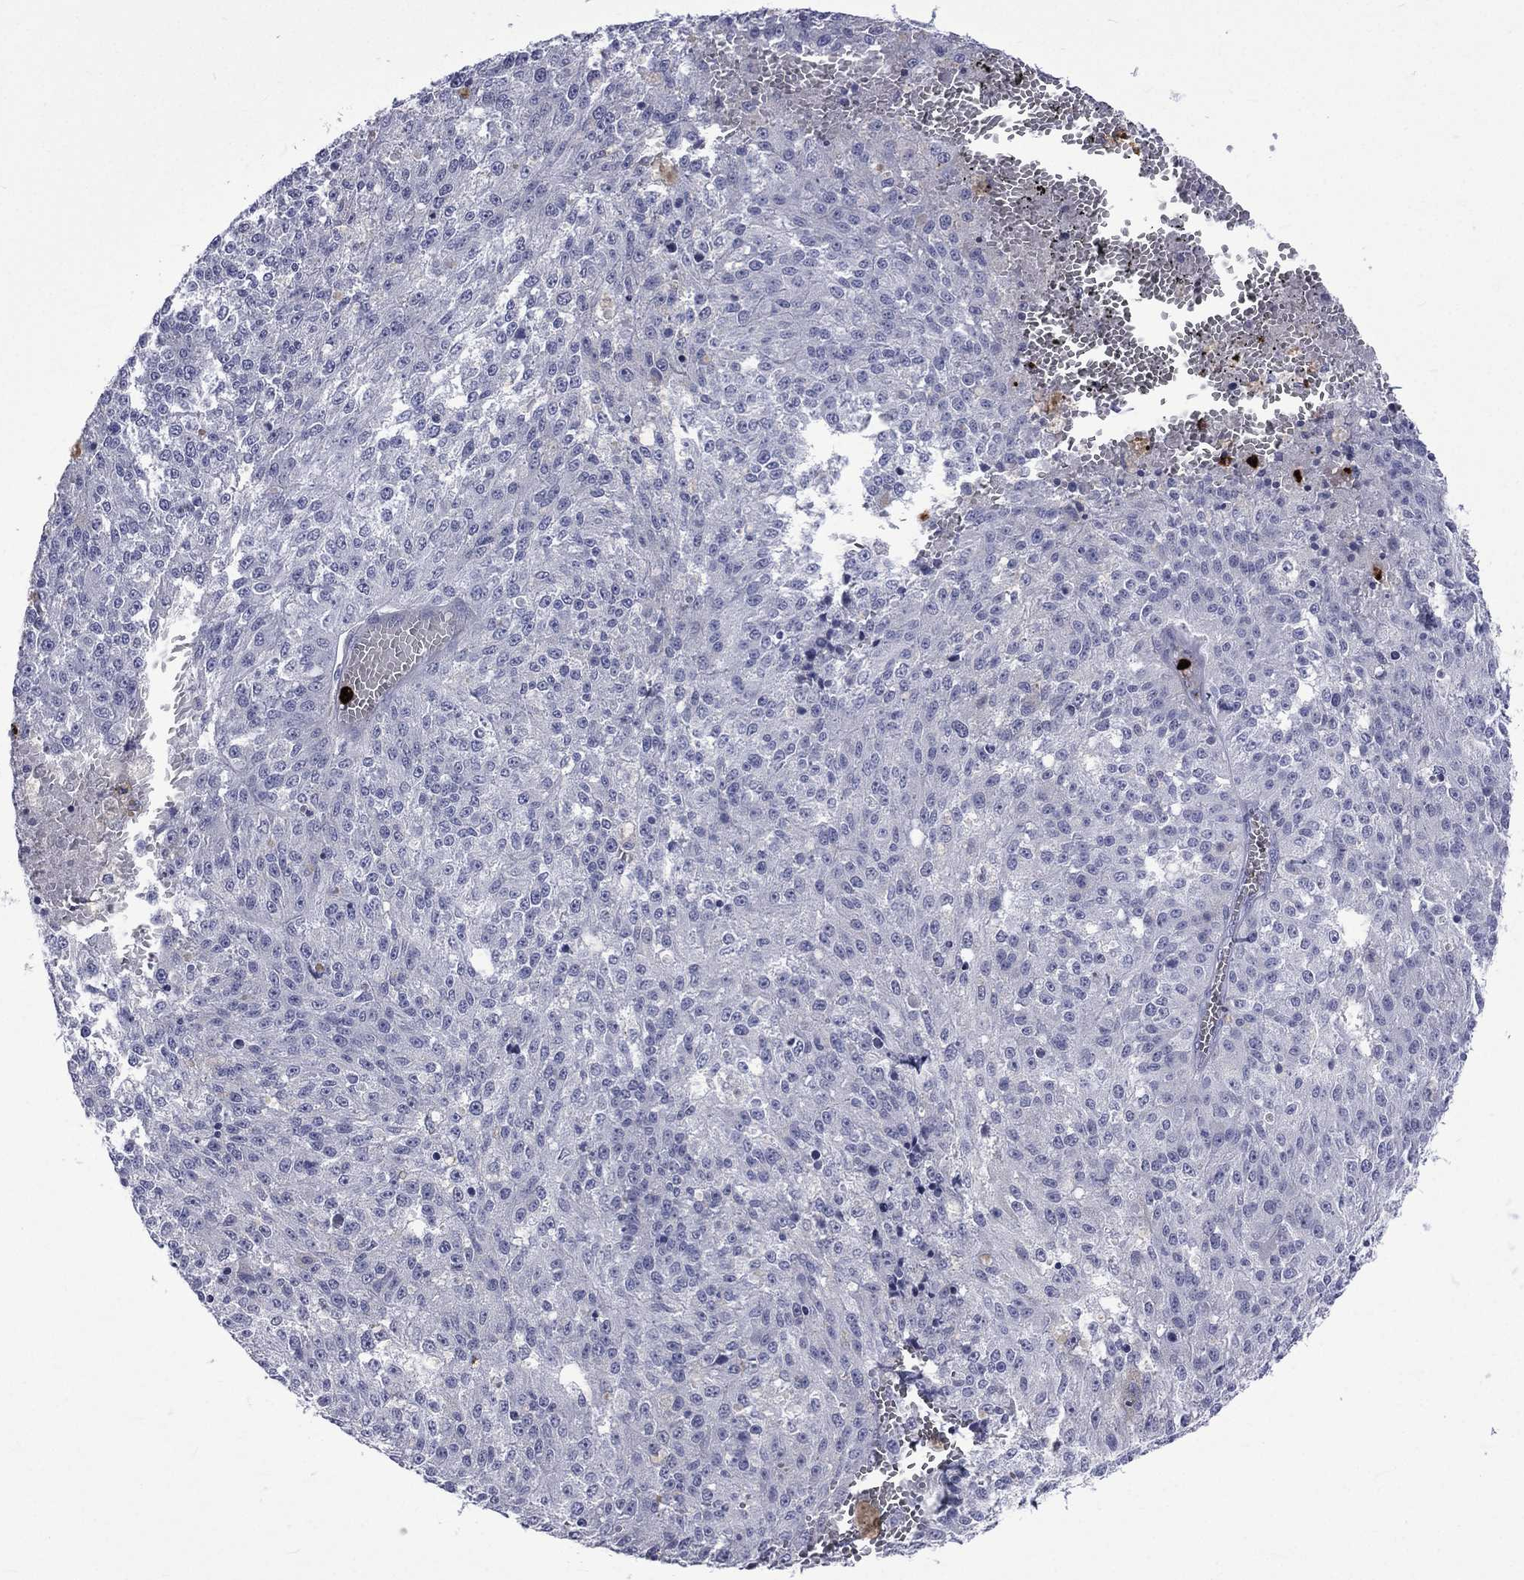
{"staining": {"intensity": "negative", "quantity": "none", "location": "none"}, "tissue": "melanoma", "cell_type": "Tumor cells", "image_type": "cancer", "snomed": [{"axis": "morphology", "description": "Malignant melanoma, Metastatic site"}, {"axis": "topography", "description": "Lymph node"}], "caption": "Melanoma was stained to show a protein in brown. There is no significant positivity in tumor cells. The staining was performed using DAB to visualize the protein expression in brown, while the nuclei were stained in blue with hematoxylin (Magnification: 20x).", "gene": "ELANE", "patient": {"sex": "female", "age": 64}}